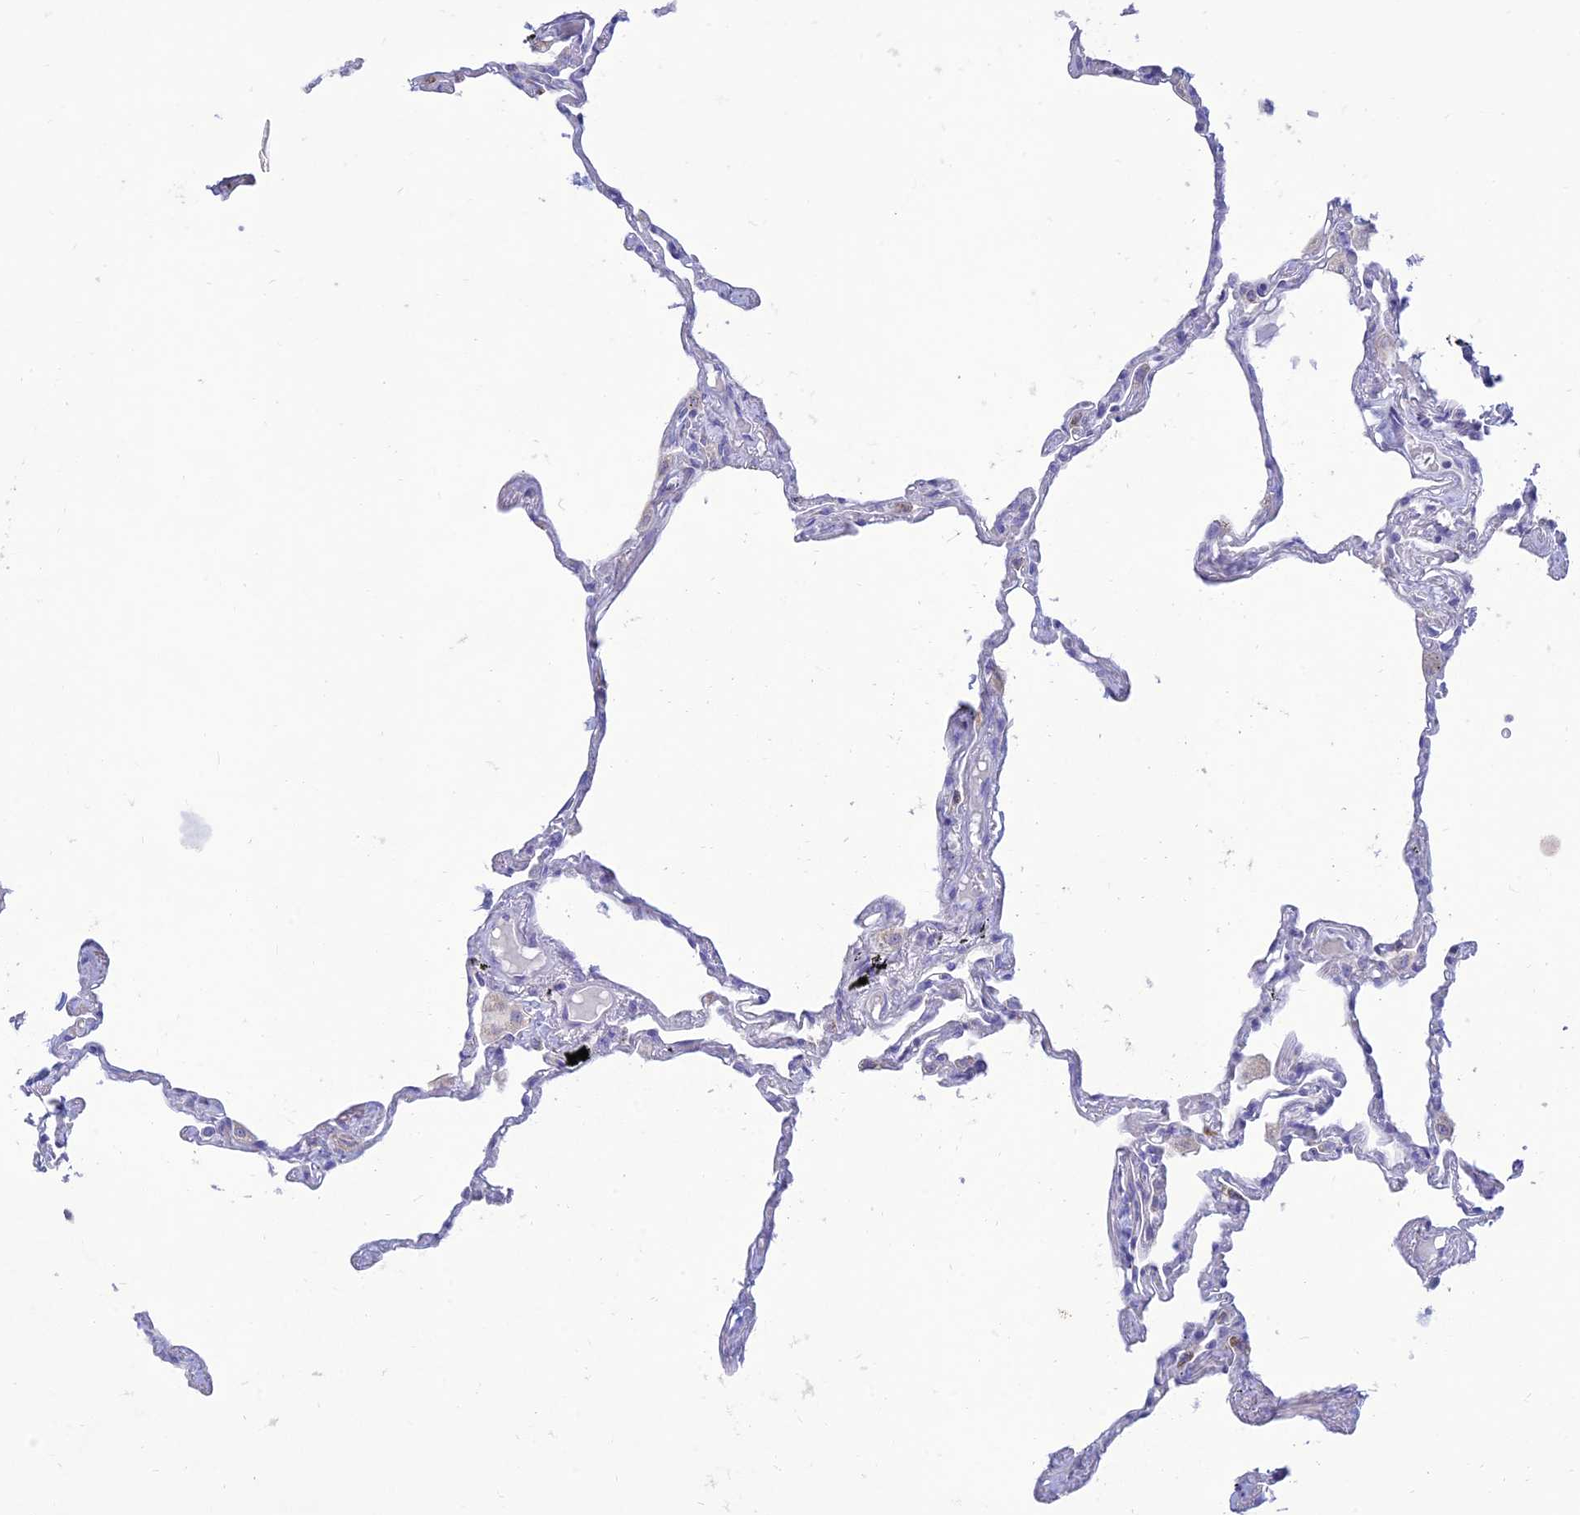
{"staining": {"intensity": "negative", "quantity": "none", "location": "none"}, "tissue": "lung", "cell_type": "Alveolar cells", "image_type": "normal", "snomed": [{"axis": "morphology", "description": "Normal tissue, NOS"}, {"axis": "topography", "description": "Lung"}], "caption": "The immunohistochemistry (IHC) image has no significant expression in alveolar cells of lung.", "gene": "MAL2", "patient": {"sex": "female", "age": 67}}